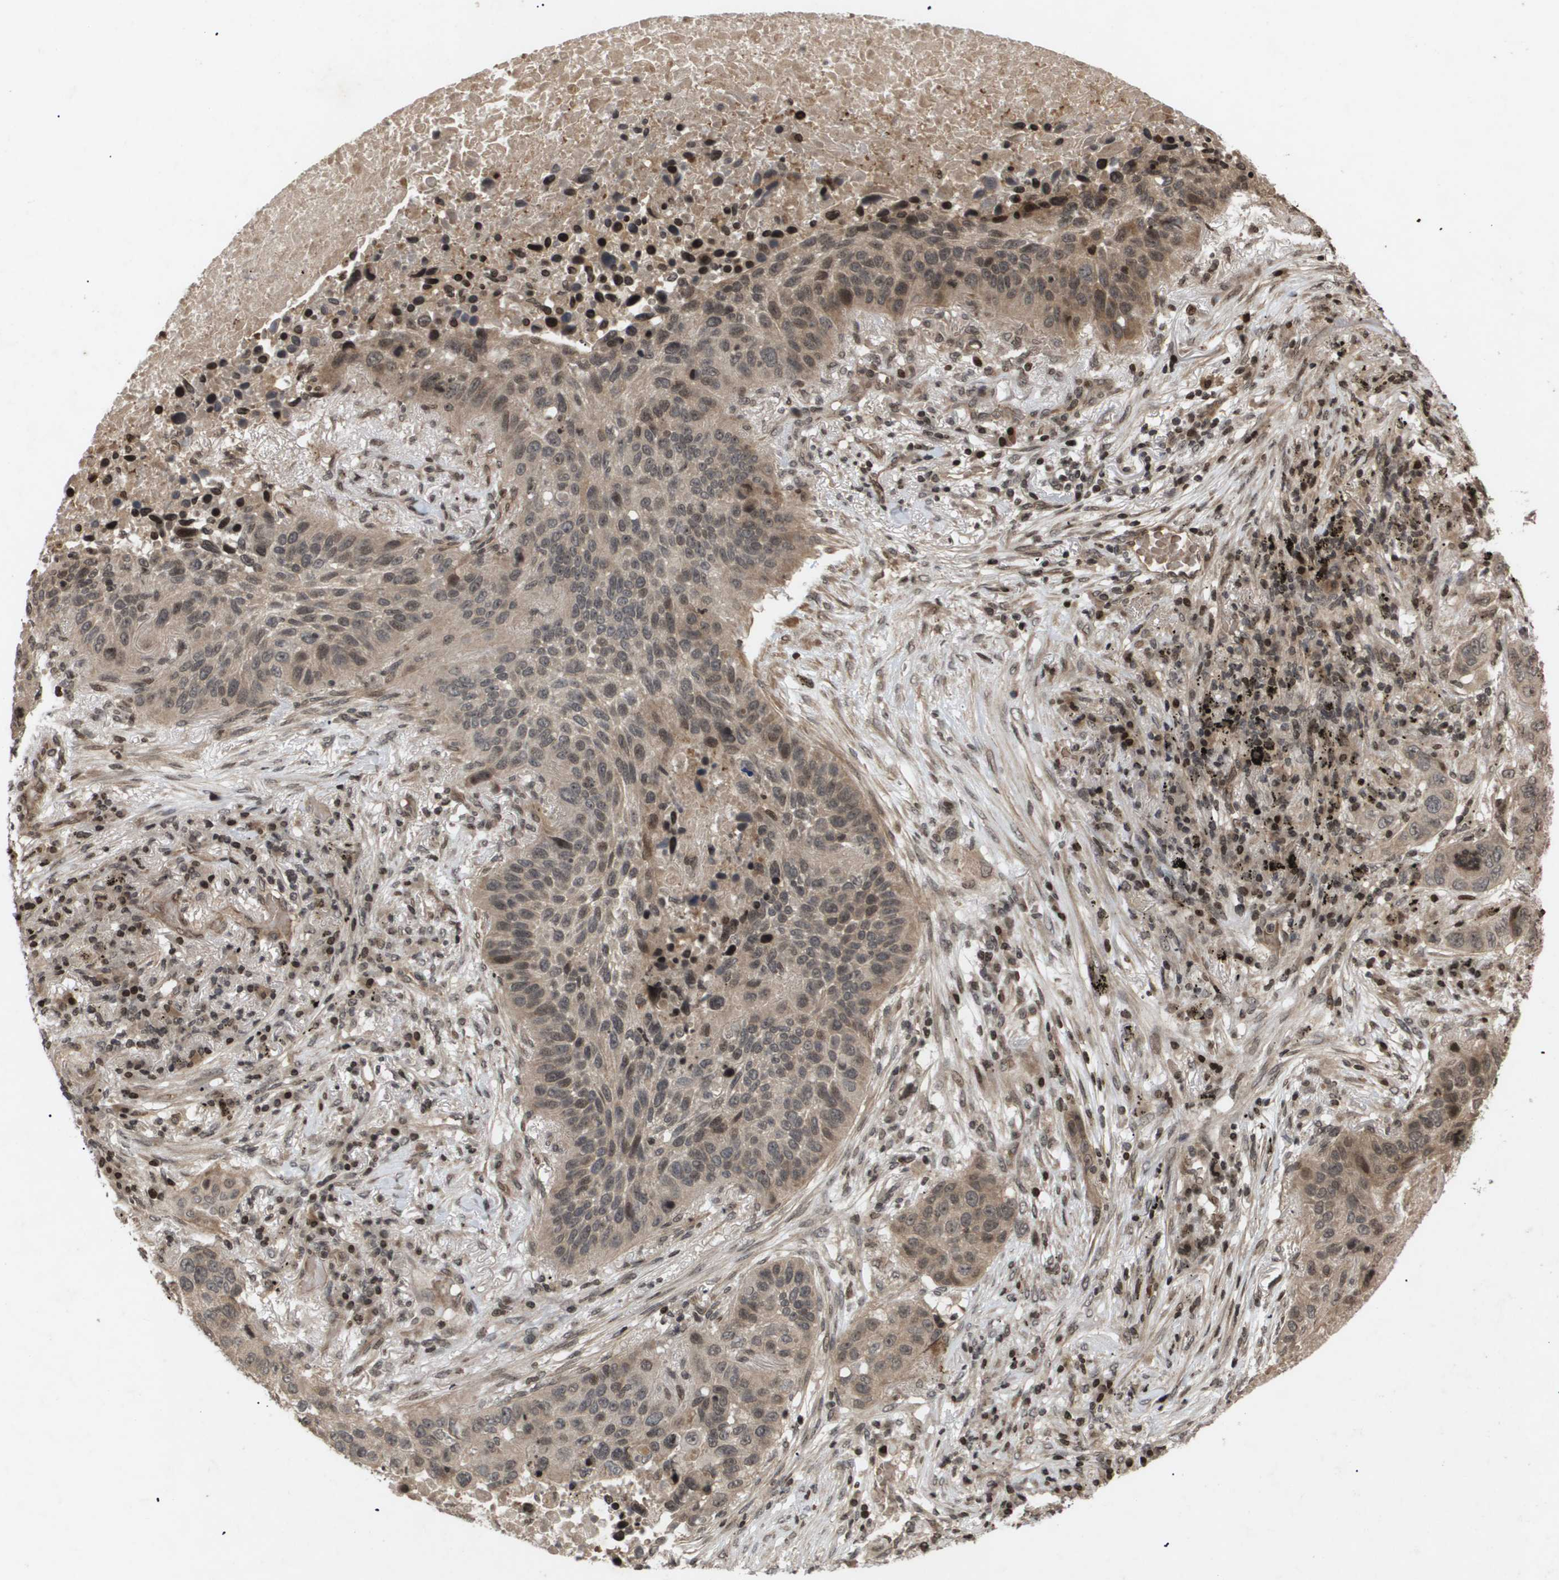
{"staining": {"intensity": "moderate", "quantity": ">75%", "location": "cytoplasmic/membranous"}, "tissue": "lung cancer", "cell_type": "Tumor cells", "image_type": "cancer", "snomed": [{"axis": "morphology", "description": "Squamous cell carcinoma, NOS"}, {"axis": "topography", "description": "Lung"}], "caption": "Human squamous cell carcinoma (lung) stained with a protein marker exhibits moderate staining in tumor cells.", "gene": "HSPA6", "patient": {"sex": "male", "age": 57}}